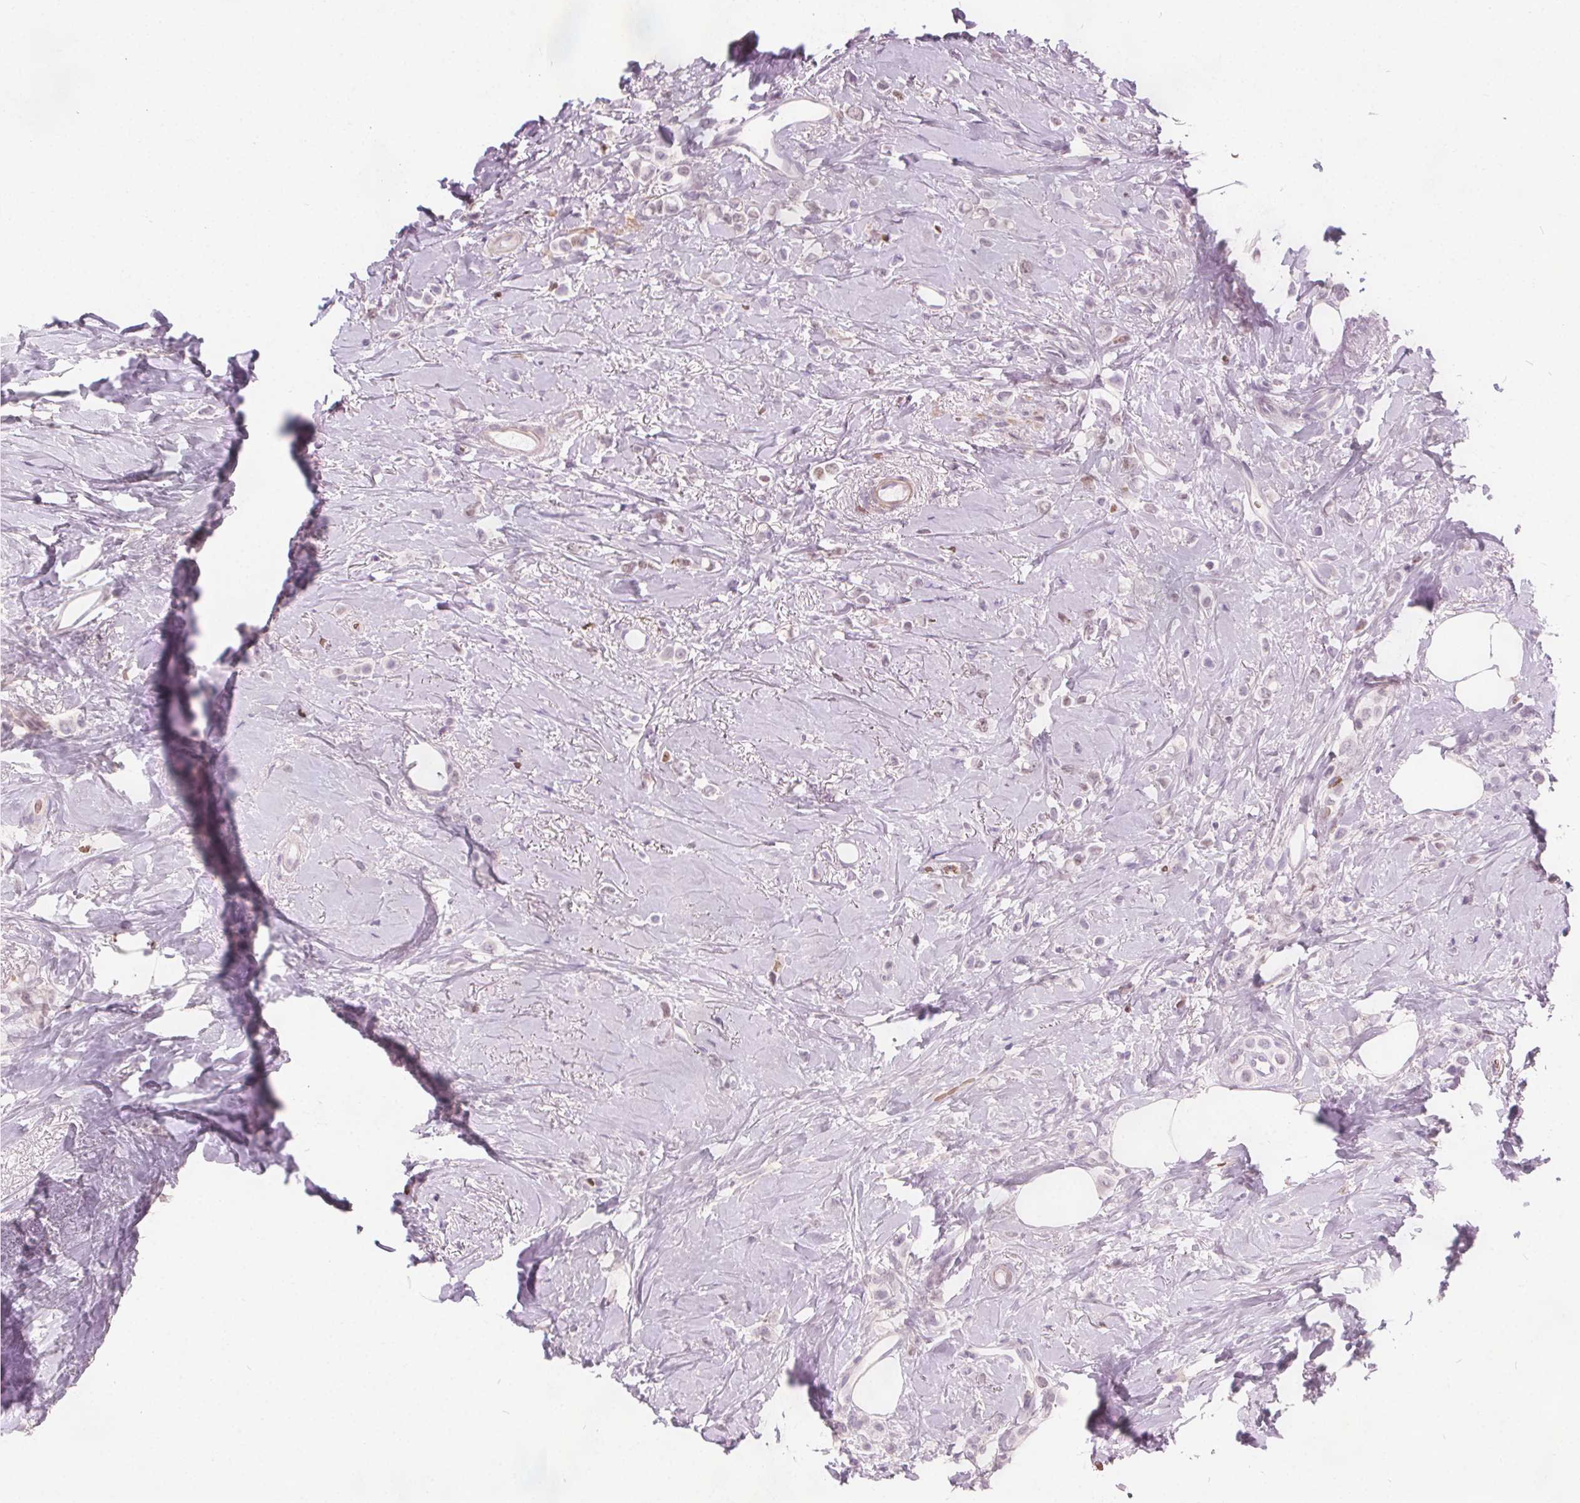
{"staining": {"intensity": "negative", "quantity": "none", "location": "none"}, "tissue": "breast cancer", "cell_type": "Tumor cells", "image_type": "cancer", "snomed": [{"axis": "morphology", "description": "Lobular carcinoma"}, {"axis": "topography", "description": "Breast"}], "caption": "Human lobular carcinoma (breast) stained for a protein using IHC displays no positivity in tumor cells.", "gene": "ISLR2", "patient": {"sex": "female", "age": 66}}